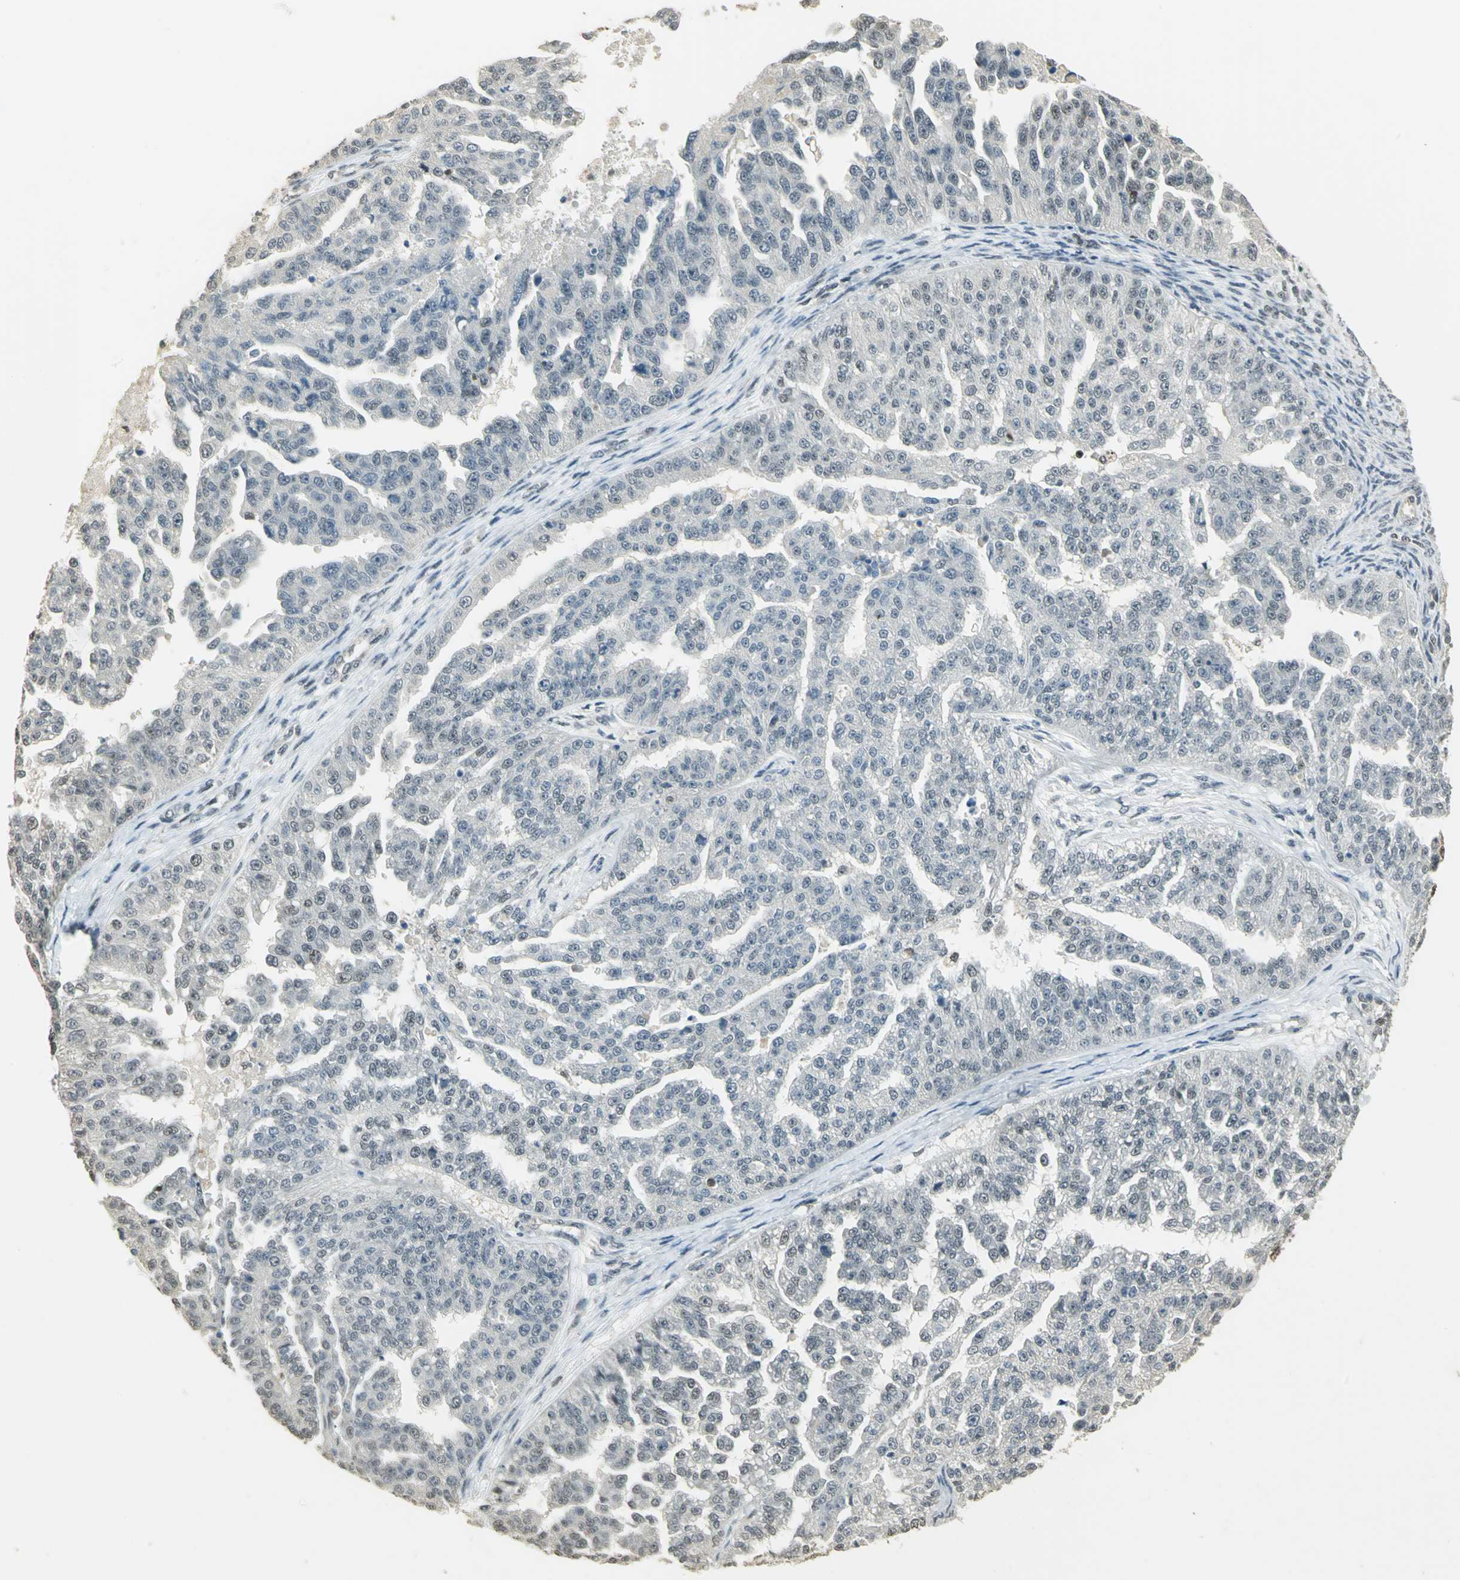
{"staining": {"intensity": "negative", "quantity": "none", "location": "none"}, "tissue": "ovarian cancer", "cell_type": "Tumor cells", "image_type": "cancer", "snomed": [{"axis": "morphology", "description": "Cystadenocarcinoma, serous, NOS"}, {"axis": "topography", "description": "Ovary"}], "caption": "Serous cystadenocarcinoma (ovarian) was stained to show a protein in brown. There is no significant positivity in tumor cells.", "gene": "ELF1", "patient": {"sex": "female", "age": 58}}